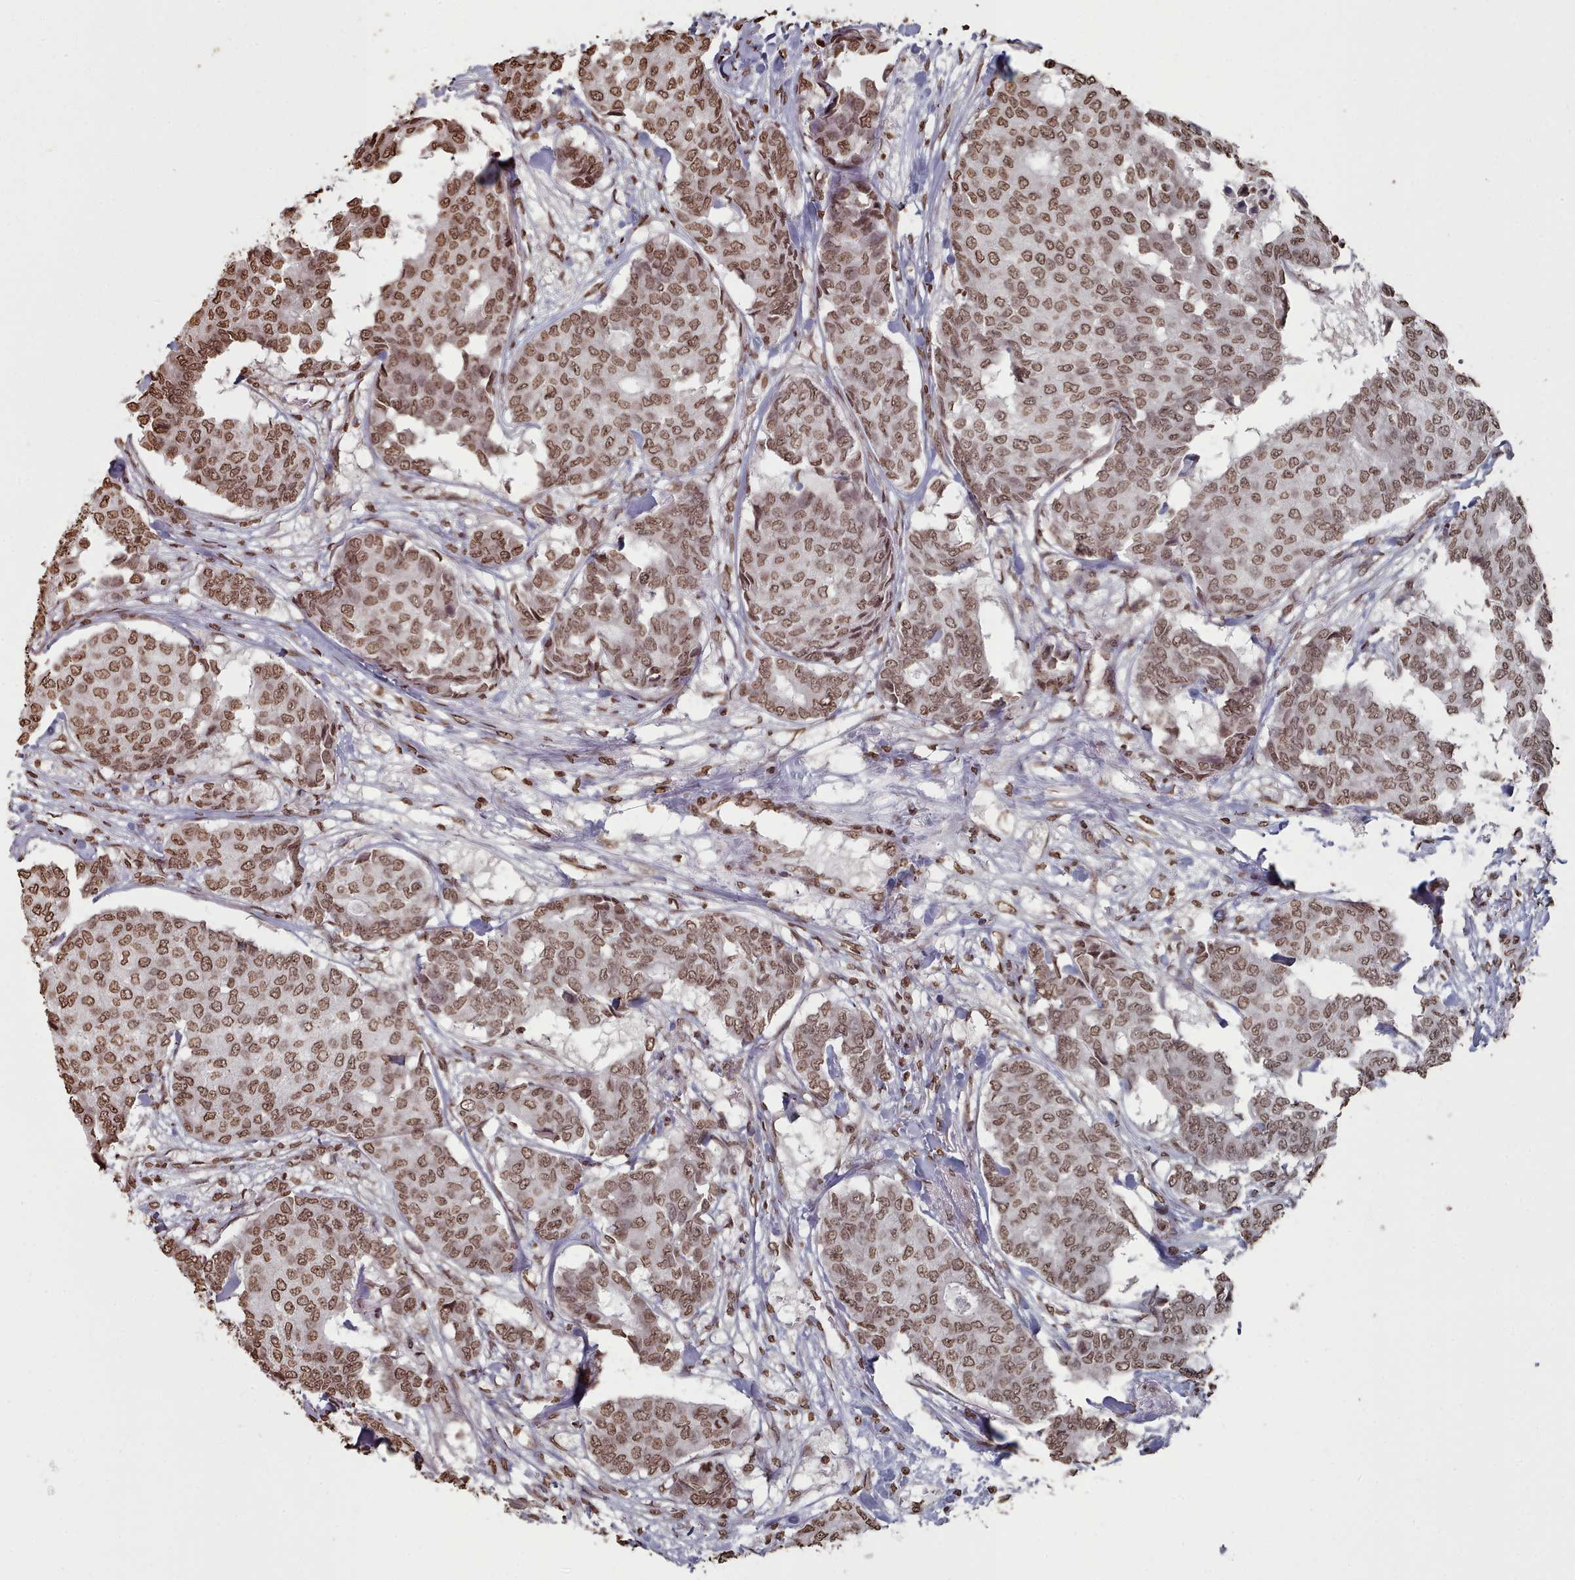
{"staining": {"intensity": "moderate", "quantity": ">75%", "location": "nuclear"}, "tissue": "breast cancer", "cell_type": "Tumor cells", "image_type": "cancer", "snomed": [{"axis": "morphology", "description": "Duct carcinoma"}, {"axis": "topography", "description": "Breast"}], "caption": "Protein staining of intraductal carcinoma (breast) tissue shows moderate nuclear staining in about >75% of tumor cells.", "gene": "PLEKHG5", "patient": {"sex": "female", "age": 75}}